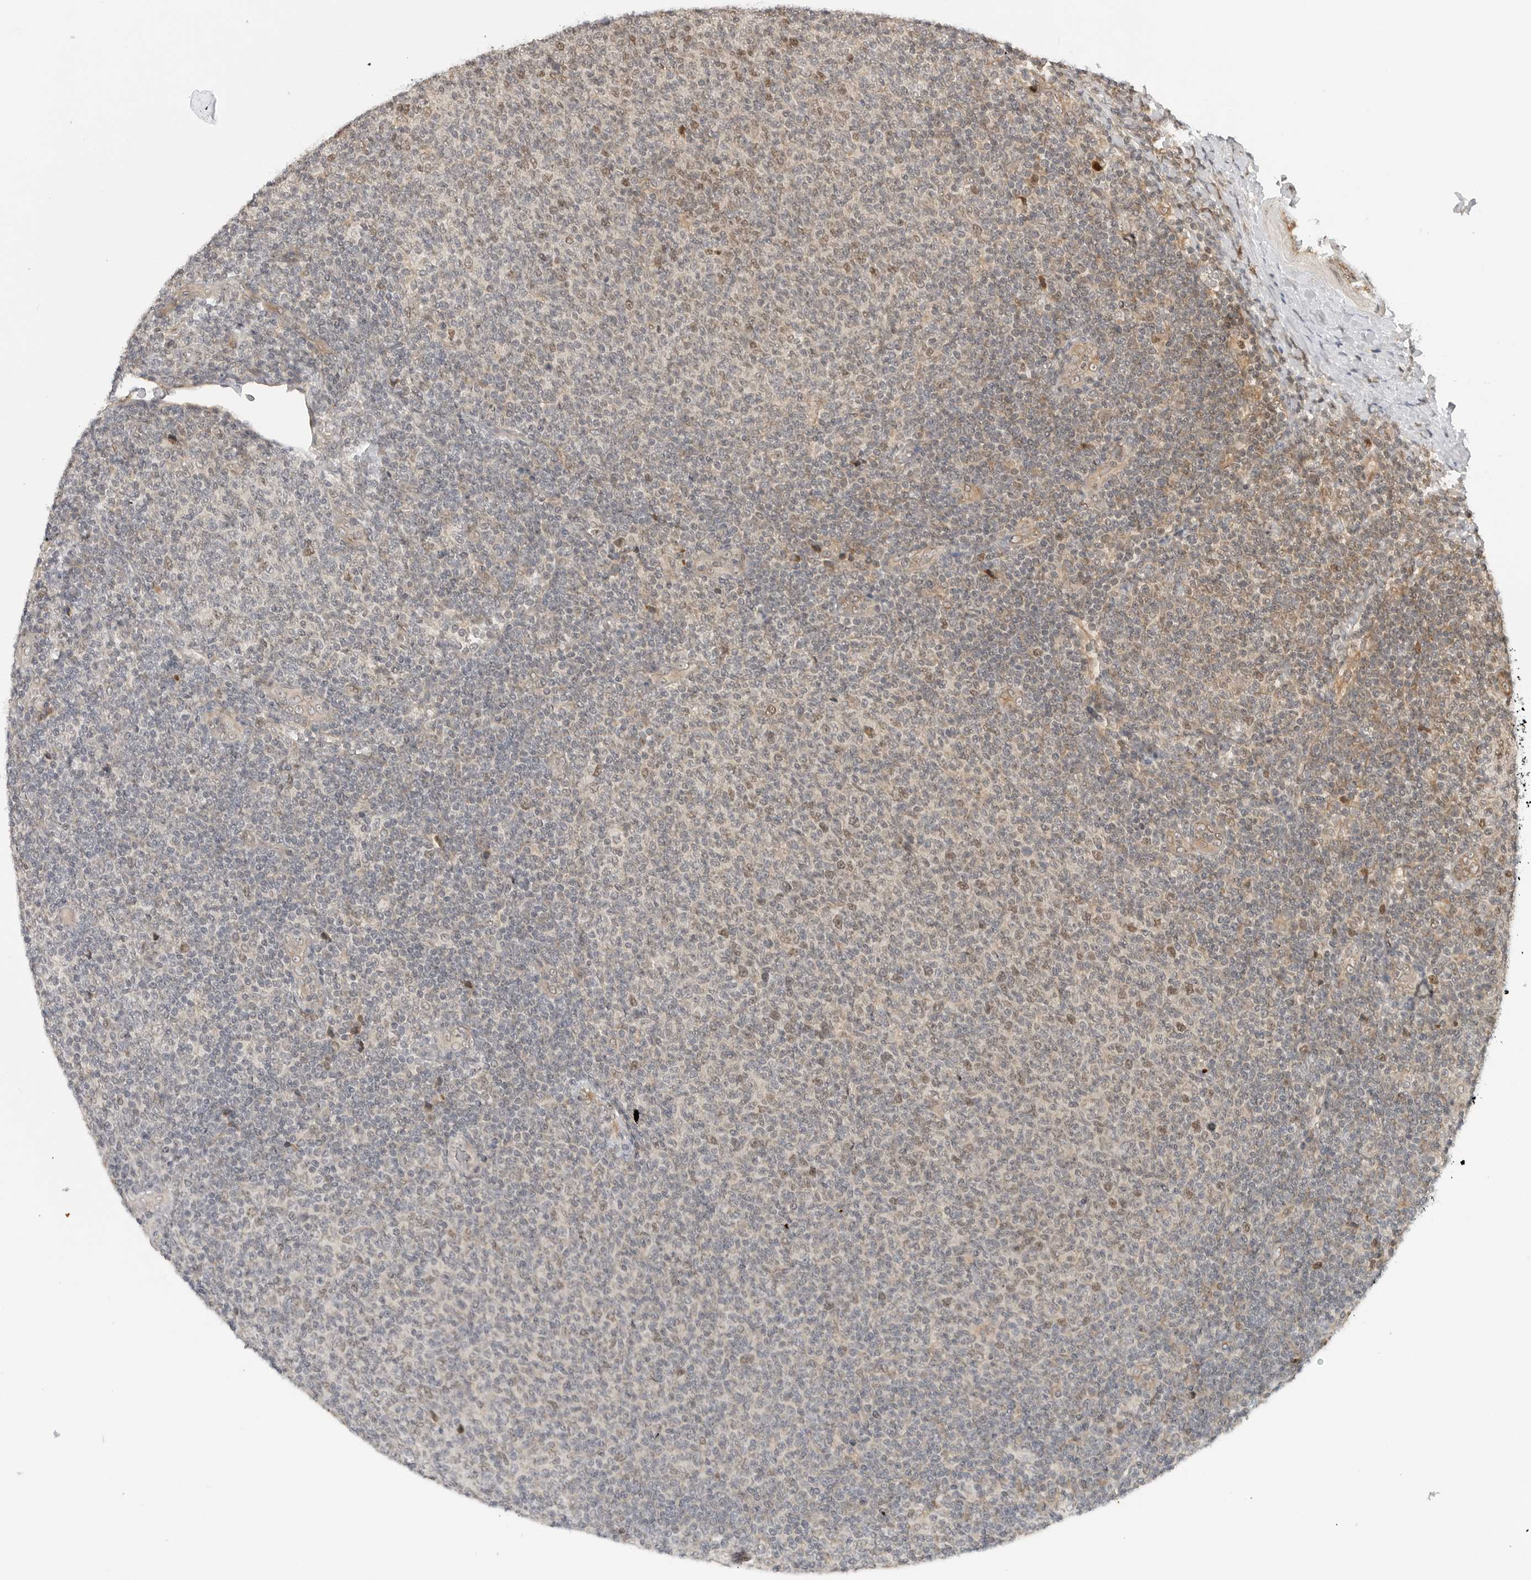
{"staining": {"intensity": "weak", "quantity": "<25%", "location": "cytoplasmic/membranous,nuclear"}, "tissue": "lymphoma", "cell_type": "Tumor cells", "image_type": "cancer", "snomed": [{"axis": "morphology", "description": "Malignant lymphoma, non-Hodgkin's type, Low grade"}, {"axis": "topography", "description": "Lymph node"}], "caption": "An IHC photomicrograph of lymphoma is shown. There is no staining in tumor cells of lymphoma.", "gene": "TIPRL", "patient": {"sex": "male", "age": 66}}